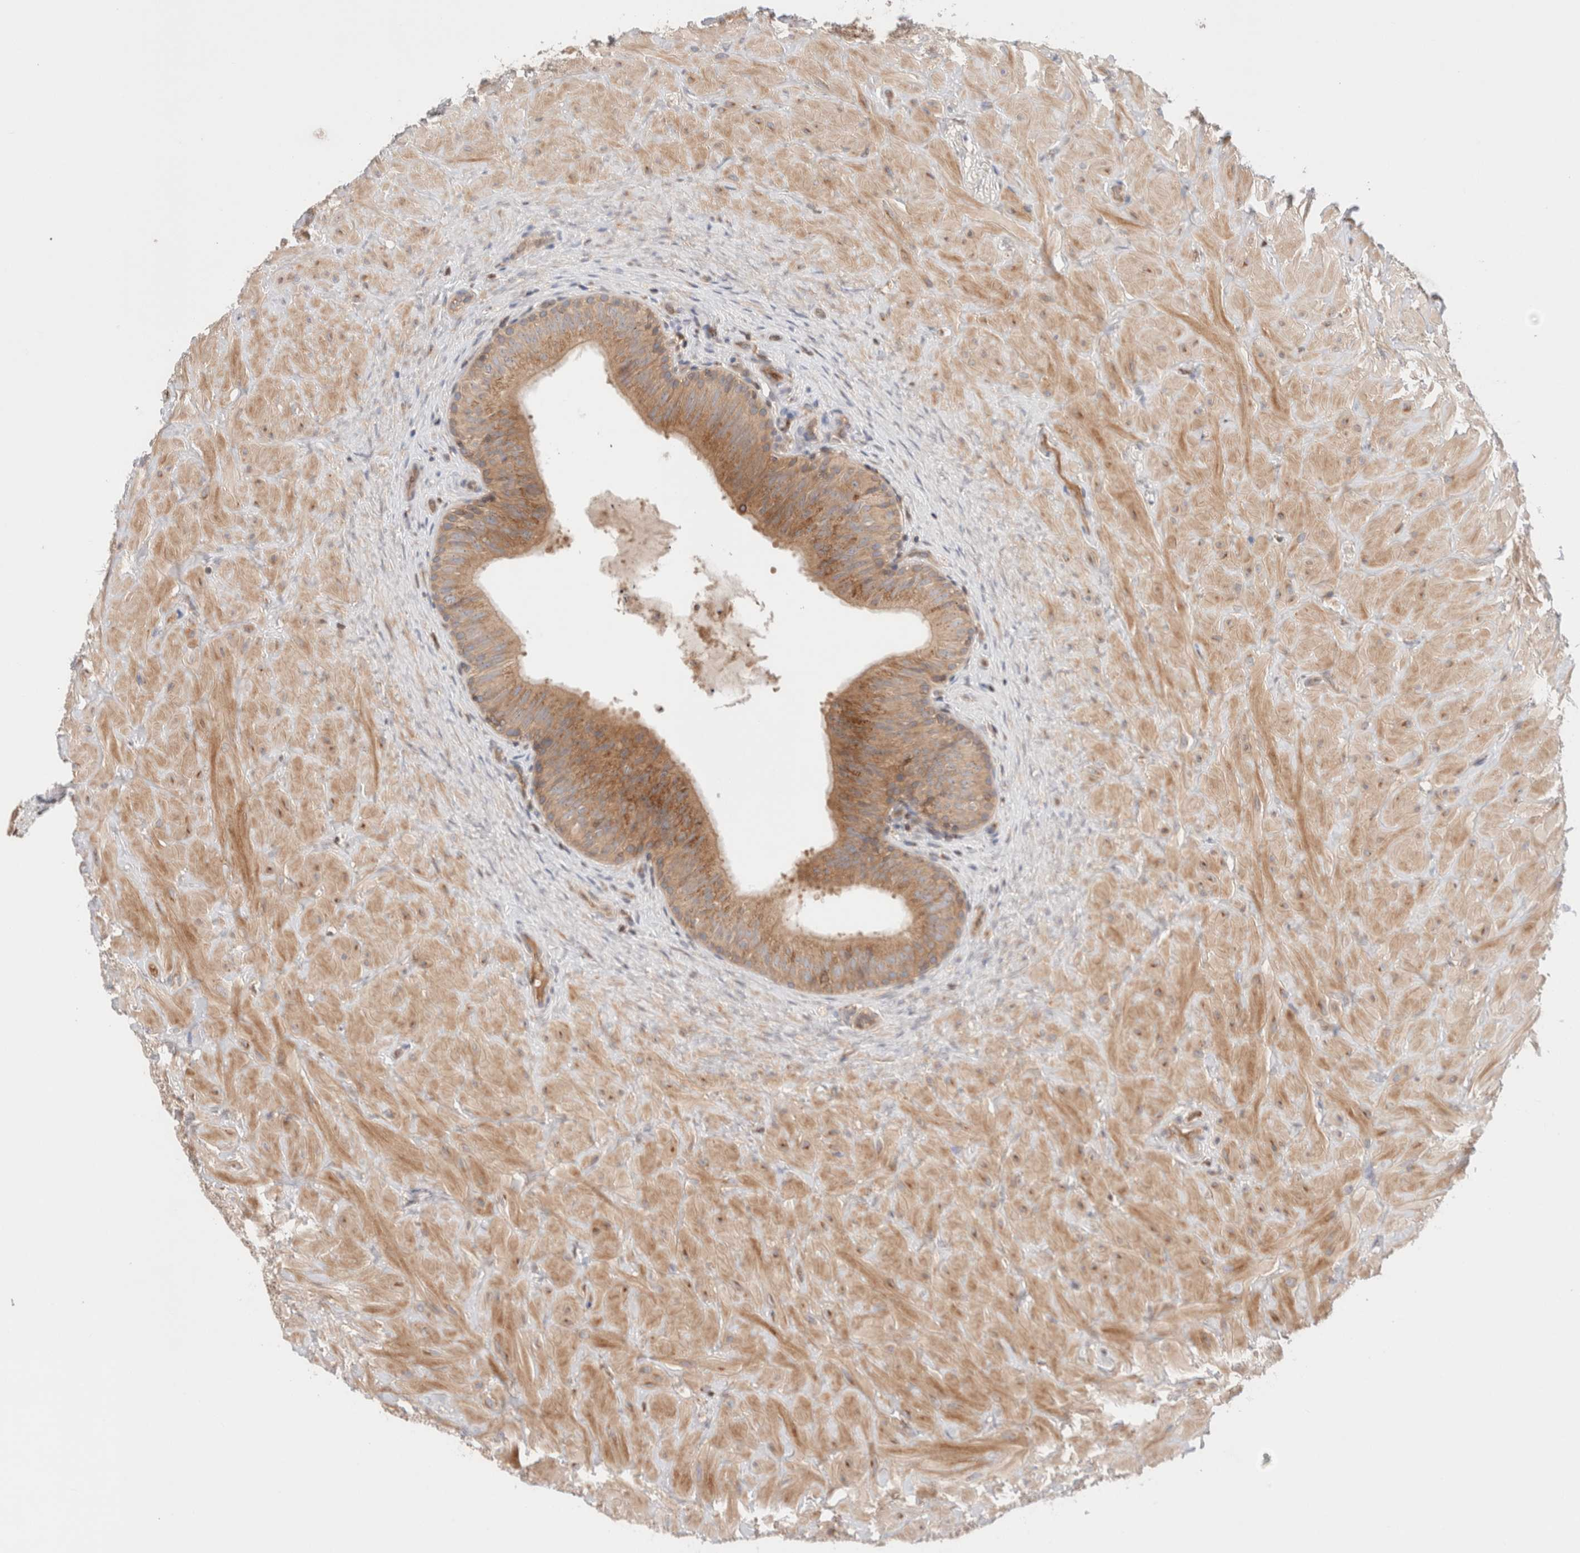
{"staining": {"intensity": "moderate", "quantity": ">75%", "location": "cytoplasmic/membranous"}, "tissue": "epididymis", "cell_type": "Glandular cells", "image_type": "normal", "snomed": [{"axis": "morphology", "description": "Normal tissue, NOS"}, {"axis": "topography", "description": "Soft tissue"}, {"axis": "topography", "description": "Epididymis"}], "caption": "Immunohistochemistry (IHC) staining of normal epididymis, which exhibits medium levels of moderate cytoplasmic/membranous expression in about >75% of glandular cells indicating moderate cytoplasmic/membranous protein positivity. The staining was performed using DAB (brown) for protein detection and nuclei were counterstained in hematoxylin (blue).", "gene": "SIKE1", "patient": {"sex": "male", "age": 26}}